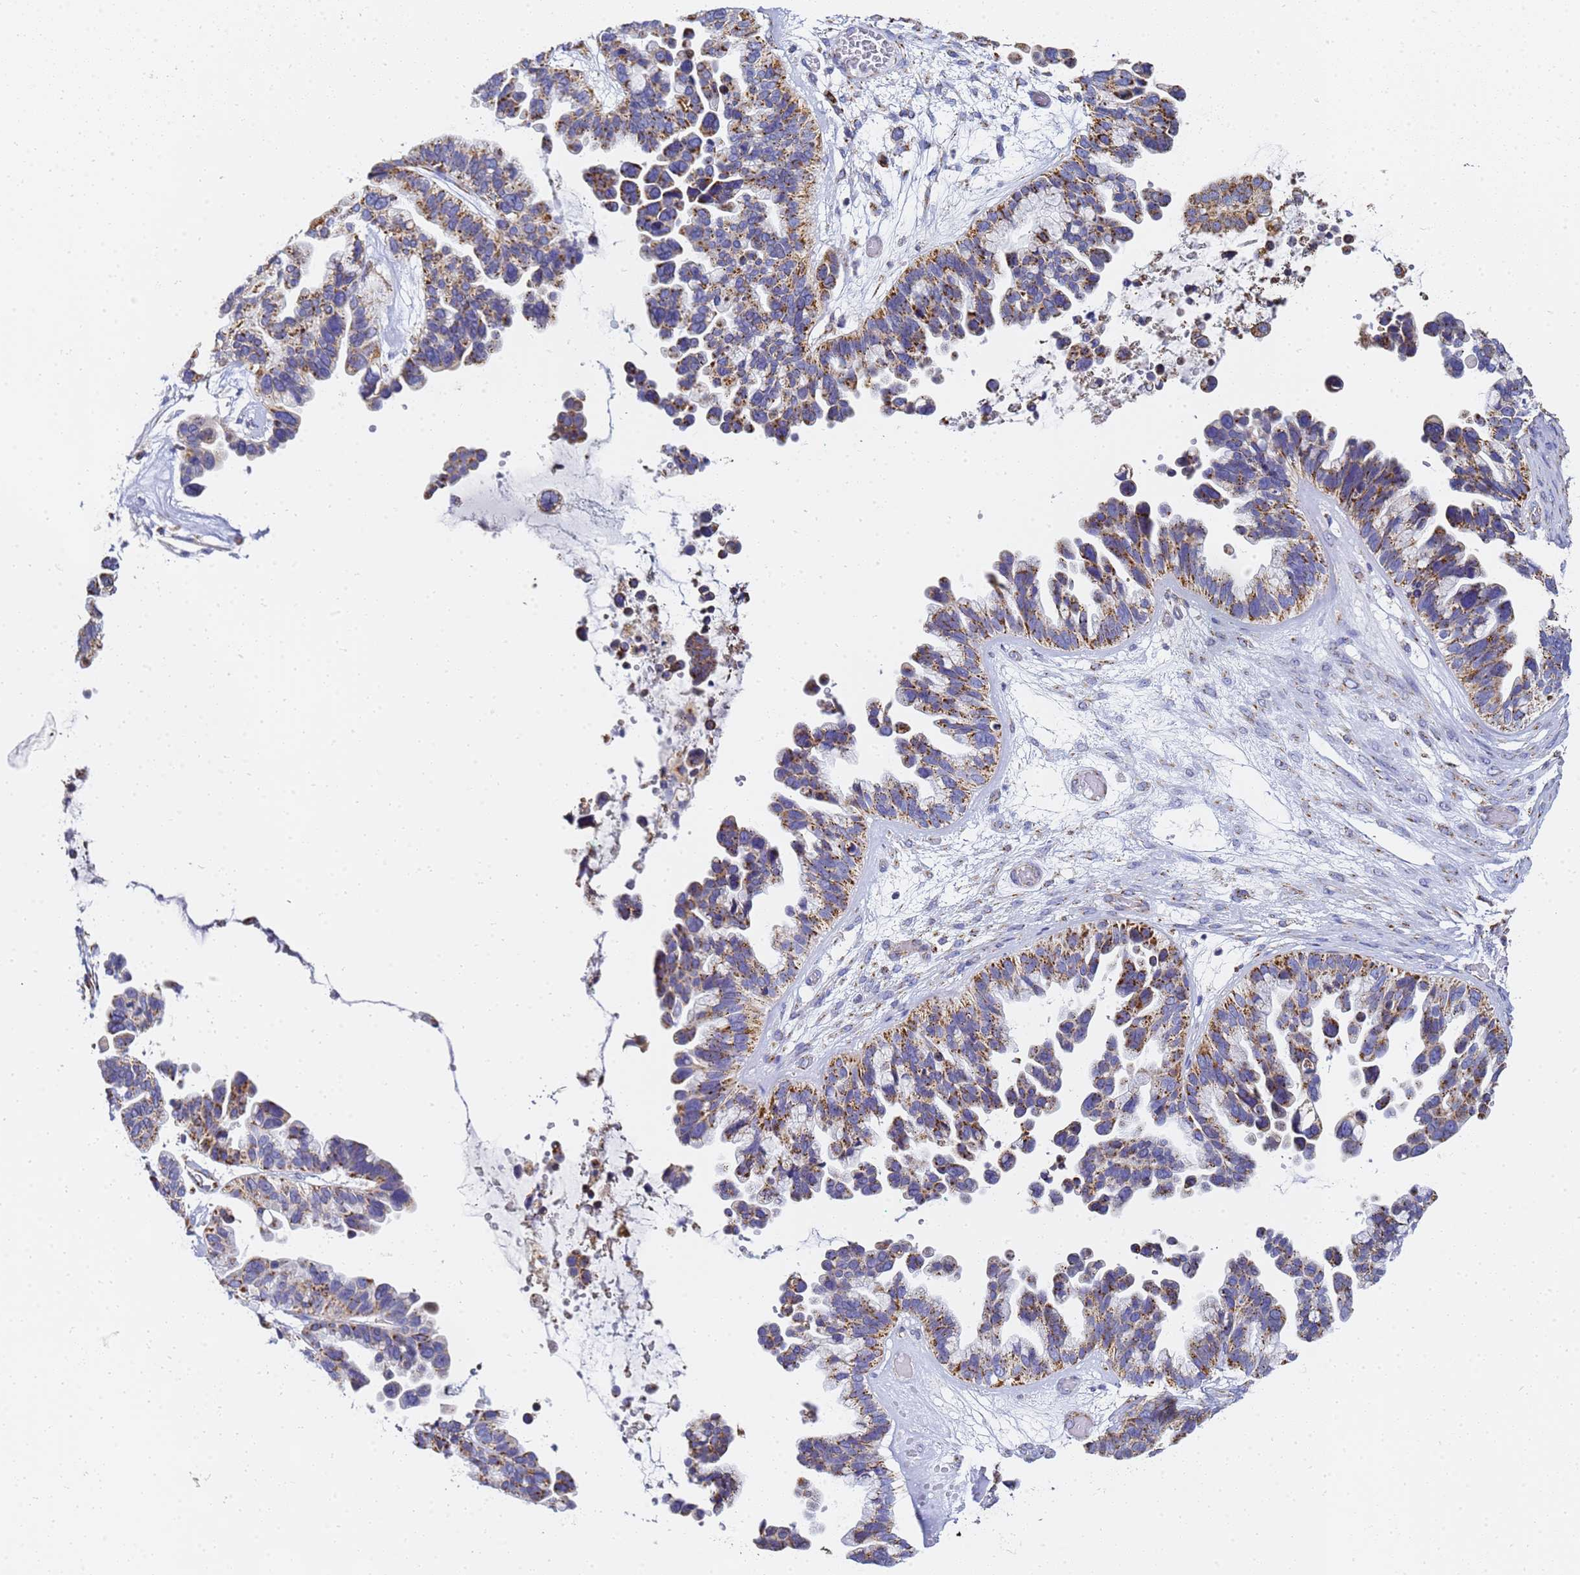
{"staining": {"intensity": "moderate", "quantity": ">75%", "location": "cytoplasmic/membranous"}, "tissue": "ovarian cancer", "cell_type": "Tumor cells", "image_type": "cancer", "snomed": [{"axis": "morphology", "description": "Cystadenocarcinoma, serous, NOS"}, {"axis": "topography", "description": "Ovary"}], "caption": "Human serous cystadenocarcinoma (ovarian) stained with a brown dye demonstrates moderate cytoplasmic/membranous positive positivity in approximately >75% of tumor cells.", "gene": "CNIH4", "patient": {"sex": "female", "age": 56}}